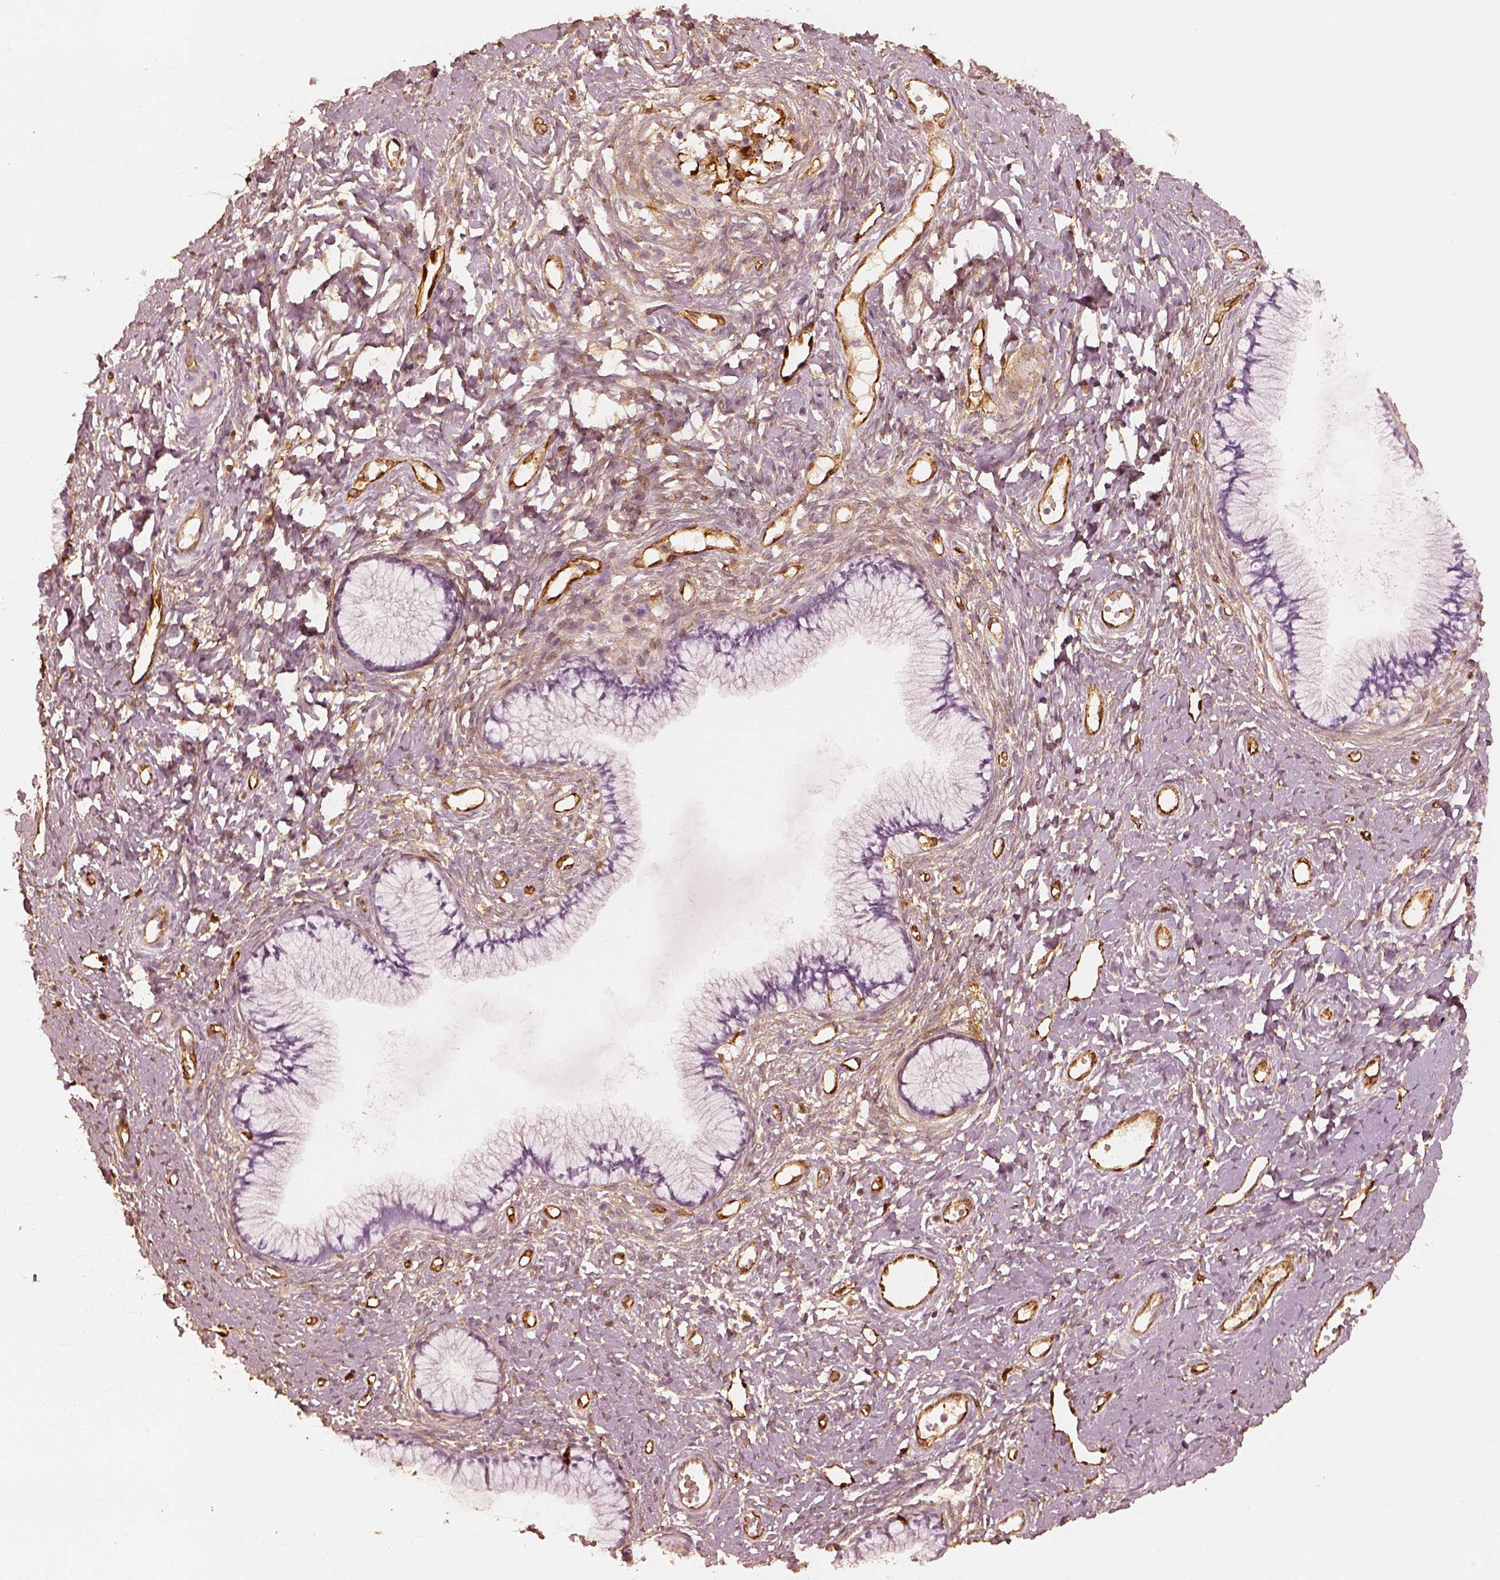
{"staining": {"intensity": "negative", "quantity": "none", "location": "none"}, "tissue": "cervix", "cell_type": "Glandular cells", "image_type": "normal", "snomed": [{"axis": "morphology", "description": "Normal tissue, NOS"}, {"axis": "topography", "description": "Cervix"}], "caption": "The photomicrograph displays no staining of glandular cells in normal cervix.", "gene": "FSCN1", "patient": {"sex": "female", "age": 40}}